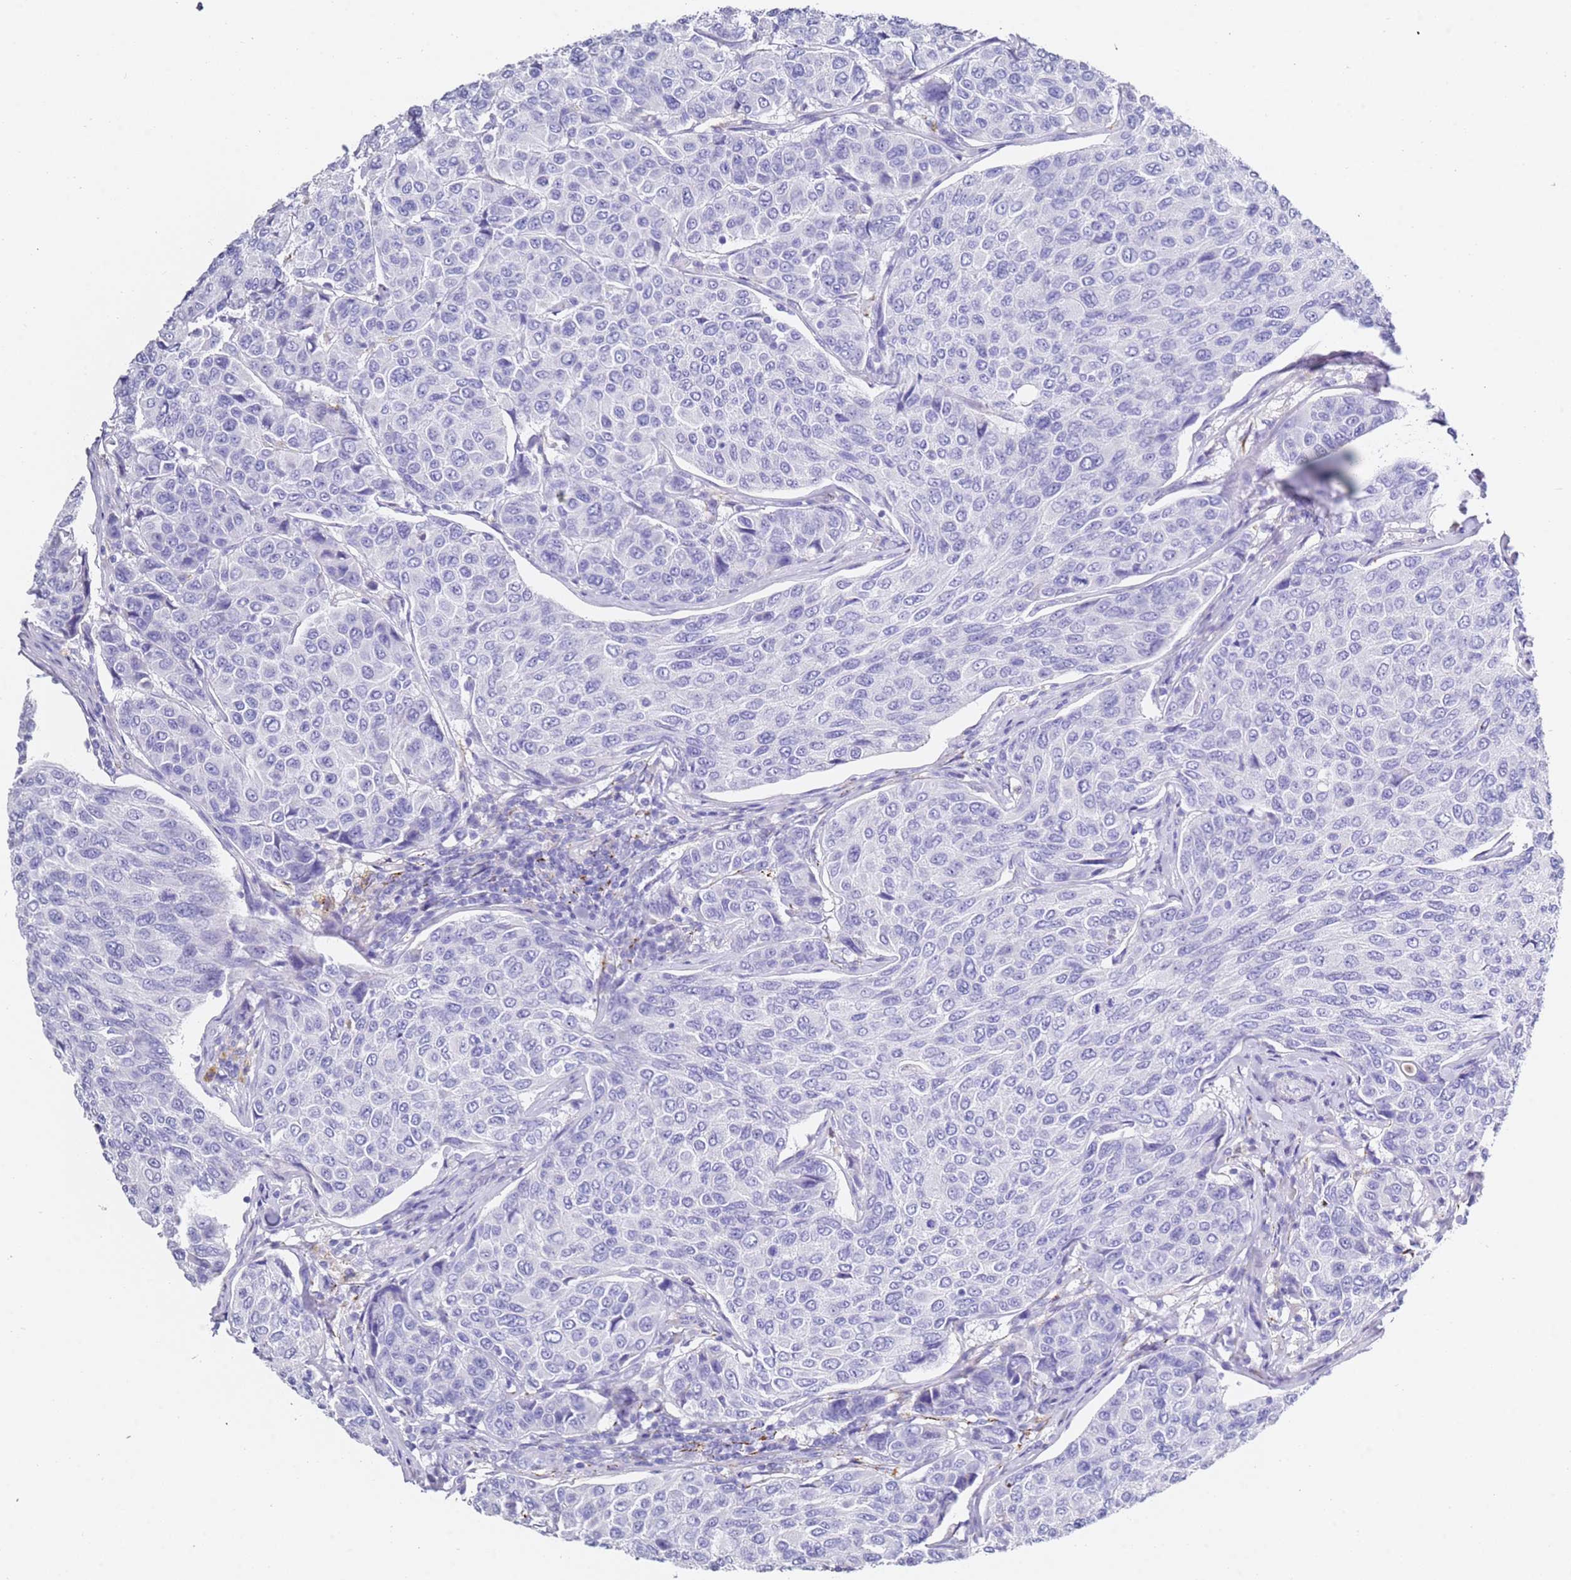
{"staining": {"intensity": "negative", "quantity": "none", "location": "none"}, "tissue": "breast cancer", "cell_type": "Tumor cells", "image_type": "cancer", "snomed": [{"axis": "morphology", "description": "Duct carcinoma"}, {"axis": "topography", "description": "Breast"}], "caption": "Immunohistochemical staining of breast cancer (infiltrating ductal carcinoma) reveals no significant expression in tumor cells.", "gene": "PTBP2", "patient": {"sex": "female", "age": 55}}